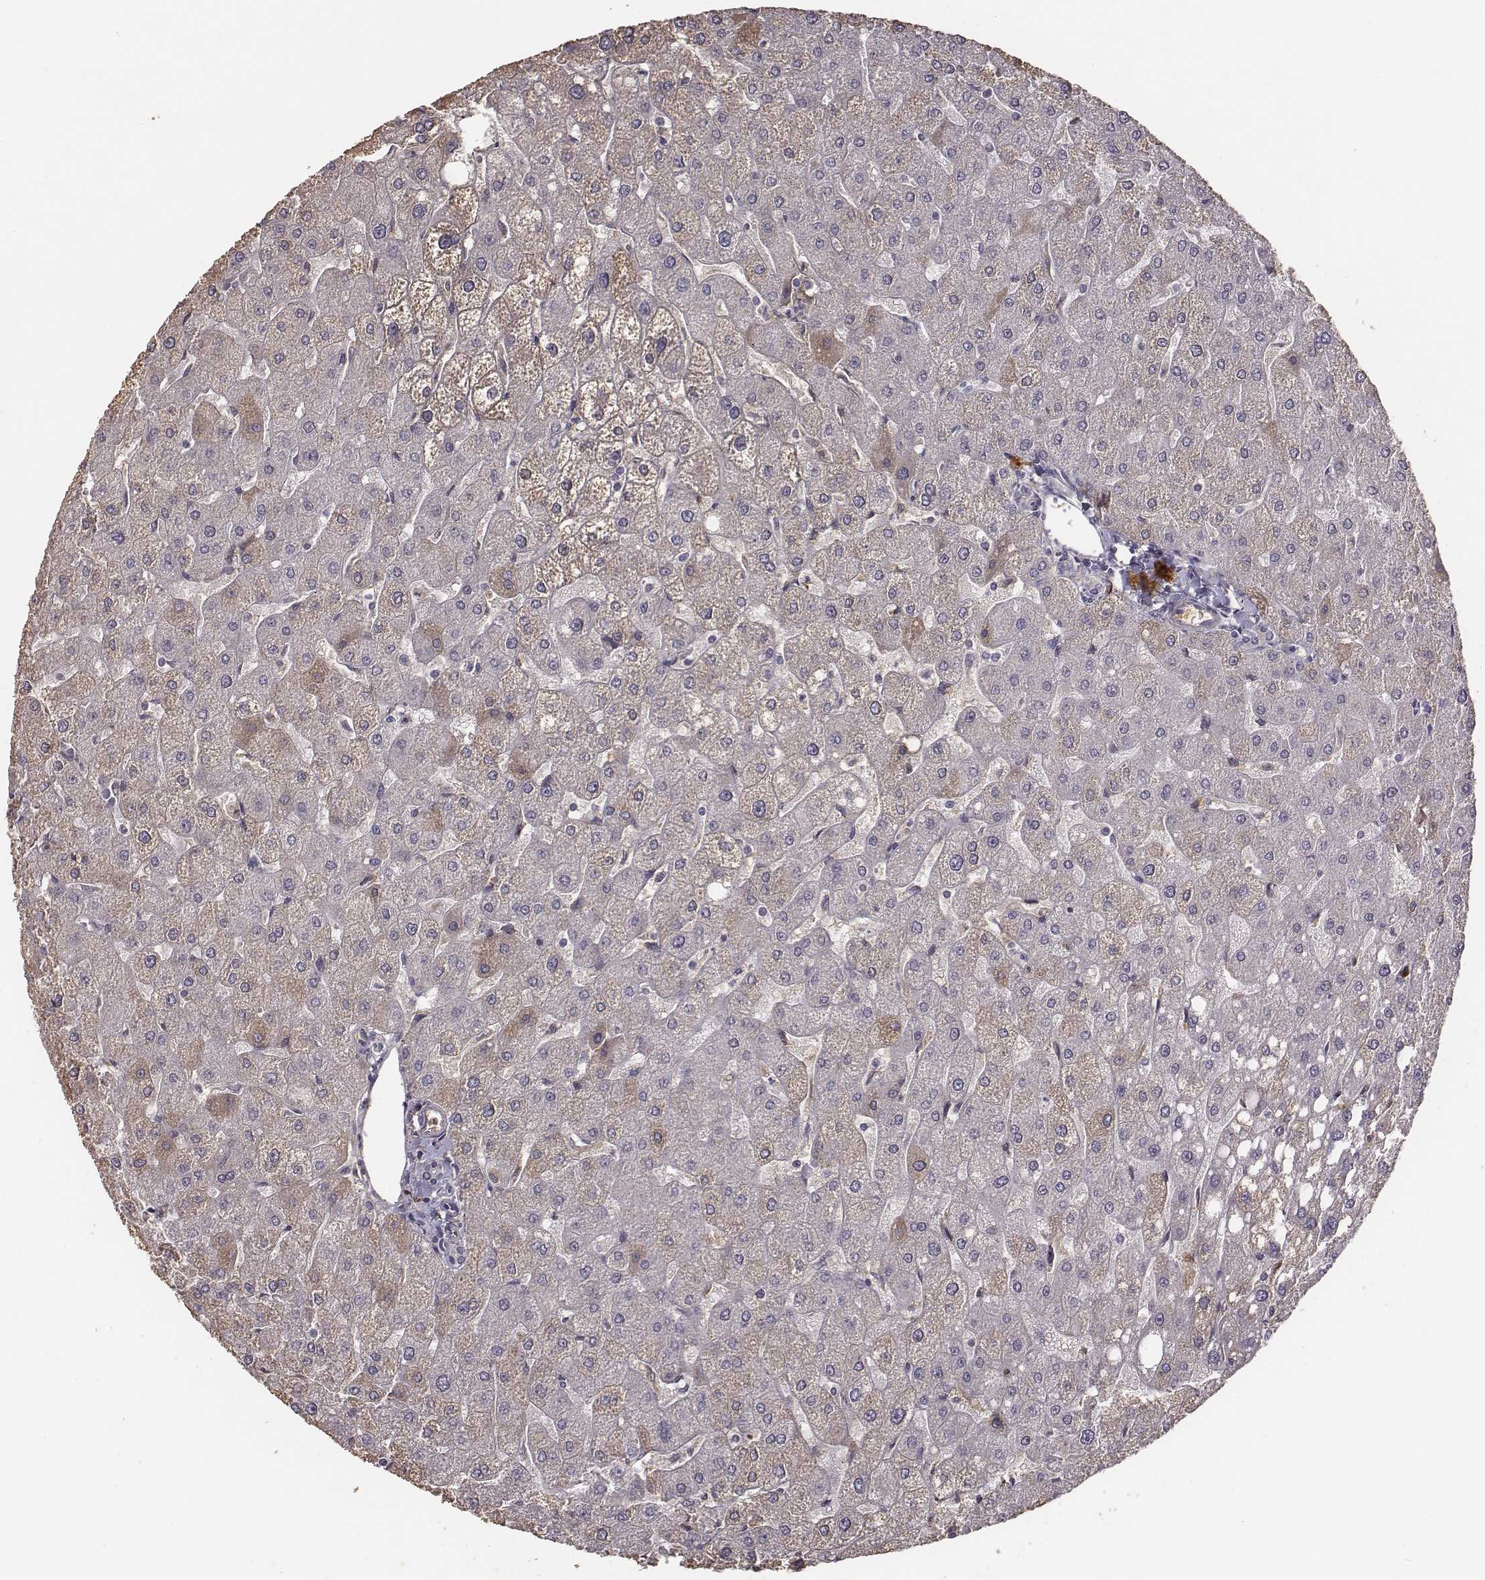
{"staining": {"intensity": "negative", "quantity": "none", "location": "none"}, "tissue": "liver", "cell_type": "Cholangiocytes", "image_type": "normal", "snomed": [{"axis": "morphology", "description": "Normal tissue, NOS"}, {"axis": "topography", "description": "Liver"}], "caption": "Benign liver was stained to show a protein in brown. There is no significant positivity in cholangiocytes. (Immunohistochemistry (ihc), brightfield microscopy, high magnification).", "gene": "SLC22A6", "patient": {"sex": "male", "age": 67}}